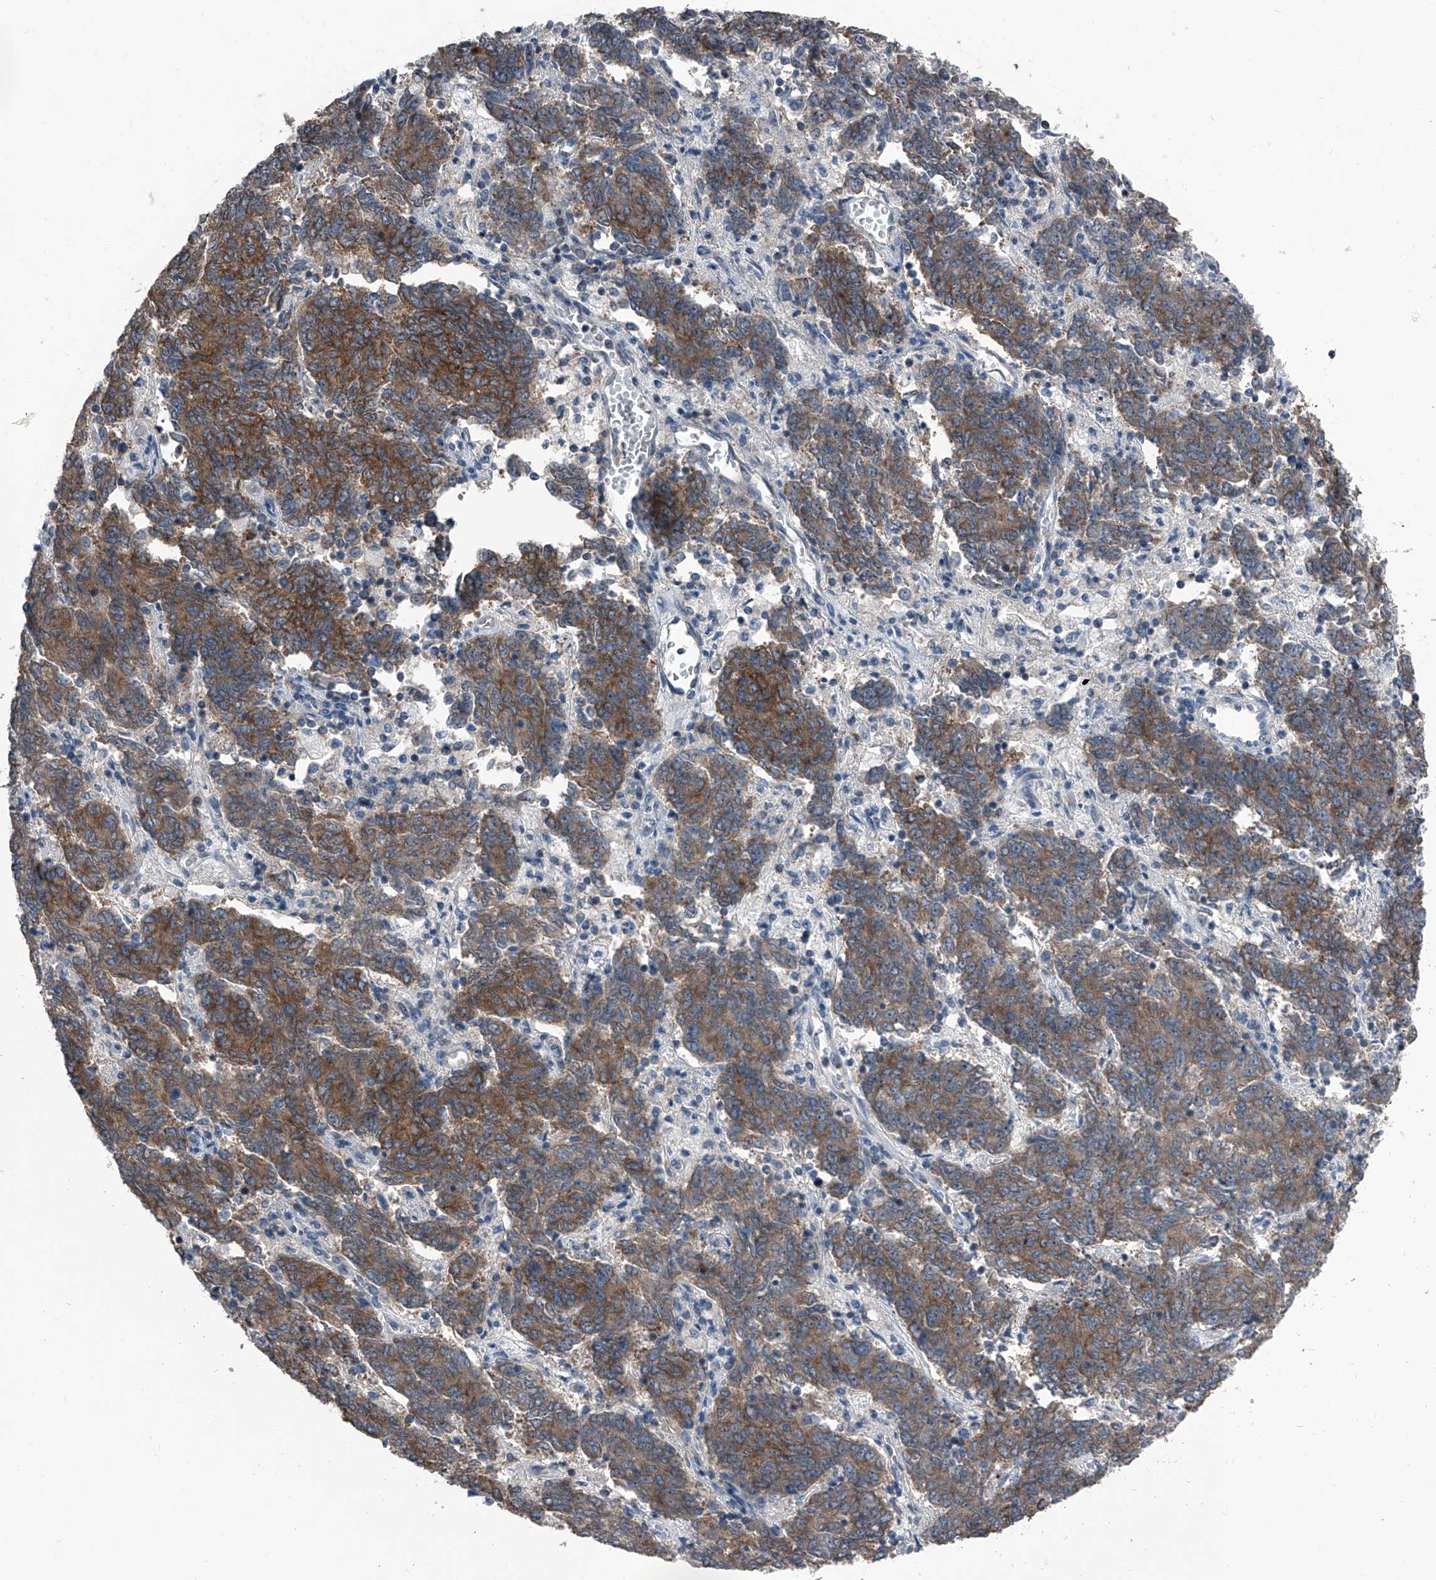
{"staining": {"intensity": "strong", "quantity": ">75%", "location": "cytoplasmic/membranous"}, "tissue": "endometrial cancer", "cell_type": "Tumor cells", "image_type": "cancer", "snomed": [{"axis": "morphology", "description": "Adenocarcinoma, NOS"}, {"axis": "topography", "description": "Endometrium"}], "caption": "Adenocarcinoma (endometrial) stained for a protein reveals strong cytoplasmic/membranous positivity in tumor cells.", "gene": "PIP5K1A", "patient": {"sex": "female", "age": 80}}